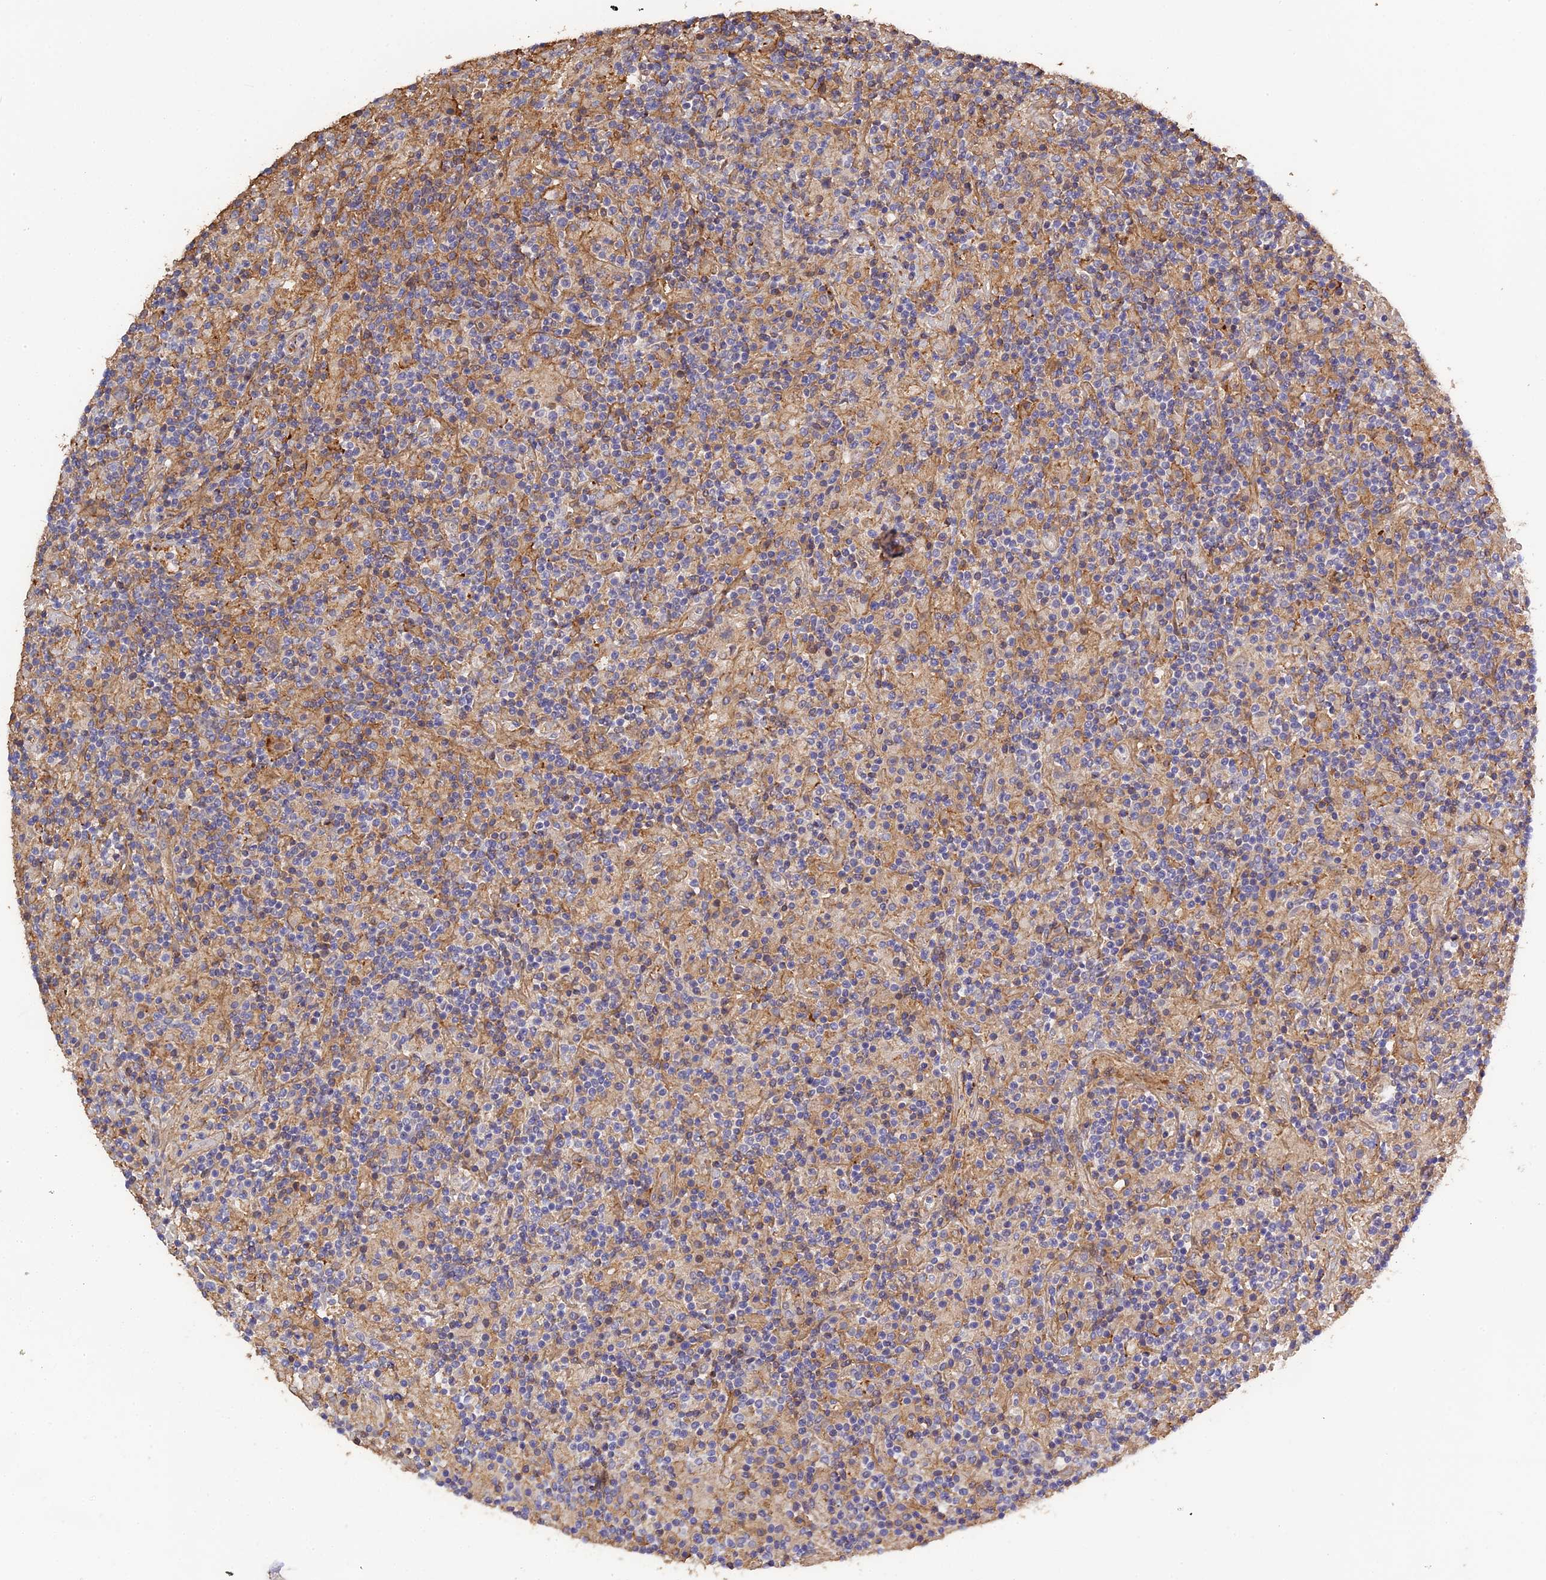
{"staining": {"intensity": "negative", "quantity": "none", "location": "none"}, "tissue": "lymphoma", "cell_type": "Tumor cells", "image_type": "cancer", "snomed": [{"axis": "morphology", "description": "Hodgkin's disease, NOS"}, {"axis": "topography", "description": "Lymph node"}], "caption": "IHC image of human Hodgkin's disease stained for a protein (brown), which demonstrates no expression in tumor cells.", "gene": "PZP", "patient": {"sex": "male", "age": 70}}